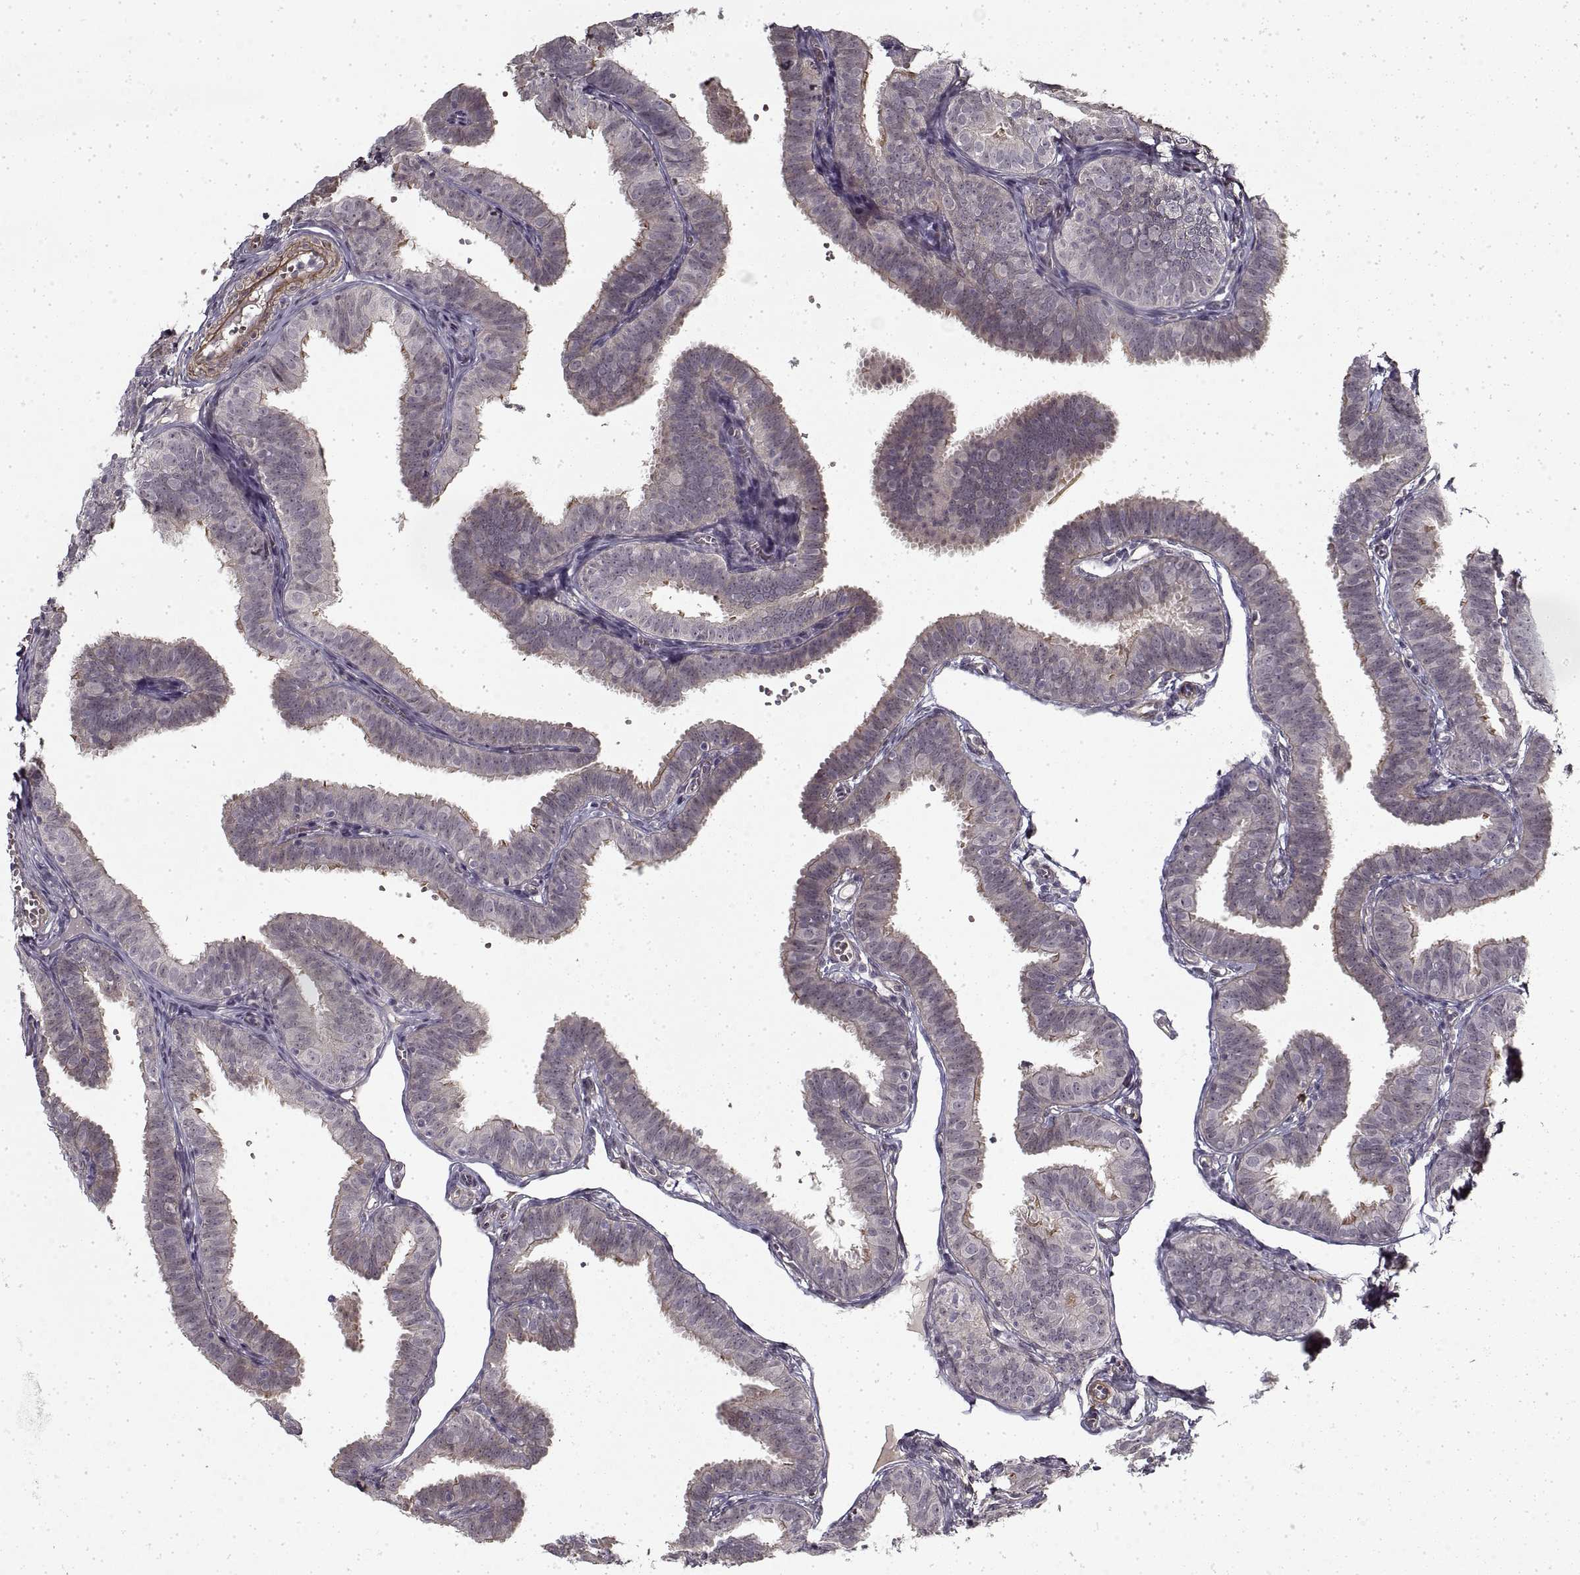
{"staining": {"intensity": "weak", "quantity": "25%-75%", "location": "cytoplasmic/membranous"}, "tissue": "fallopian tube", "cell_type": "Glandular cells", "image_type": "normal", "snomed": [{"axis": "morphology", "description": "Normal tissue, NOS"}, {"axis": "topography", "description": "Fallopian tube"}], "caption": "Human fallopian tube stained with a brown dye reveals weak cytoplasmic/membranous positive staining in about 25%-75% of glandular cells.", "gene": "LAMB2", "patient": {"sex": "female", "age": 25}}